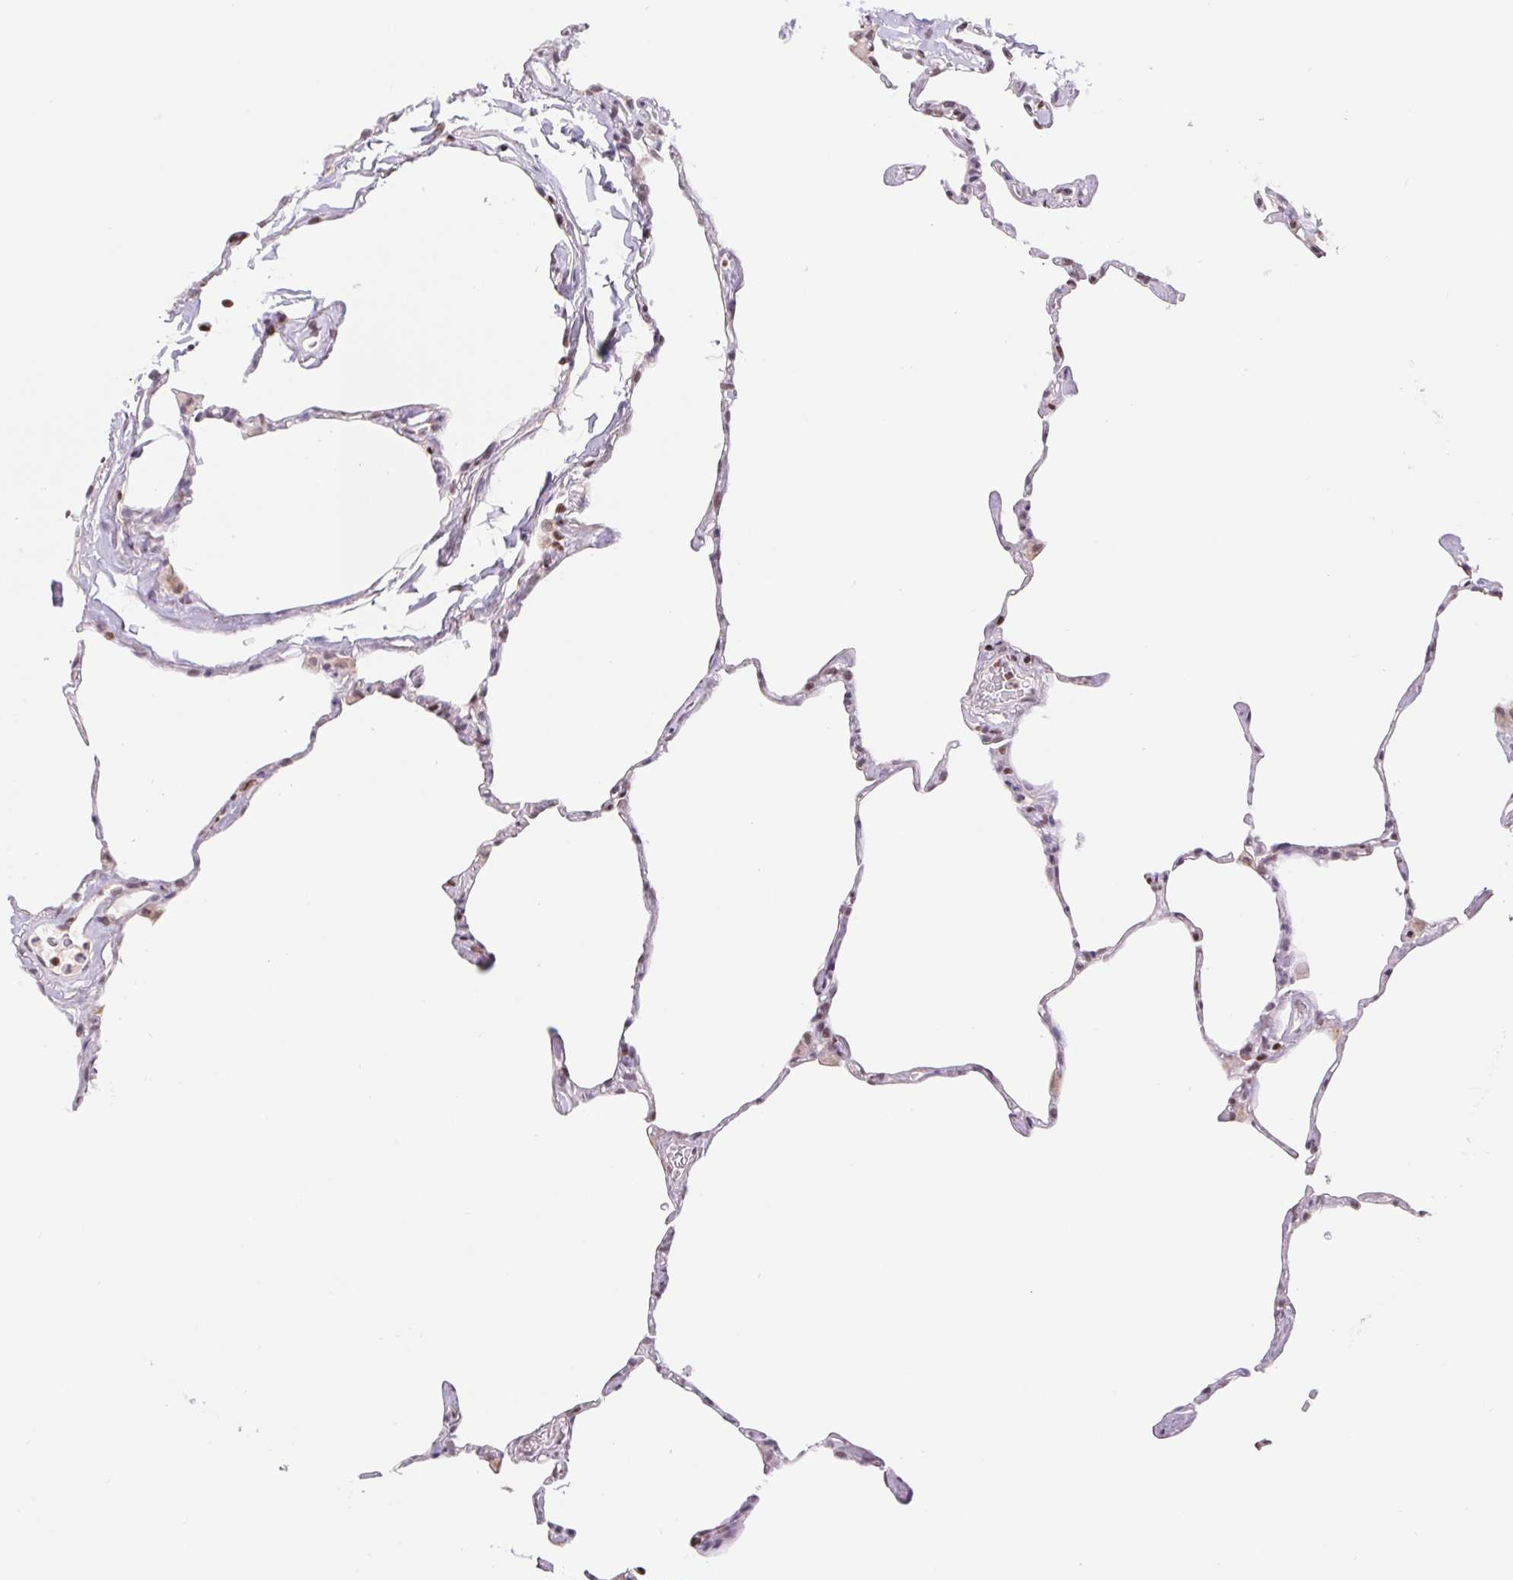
{"staining": {"intensity": "weak", "quantity": "25%-75%", "location": "nuclear"}, "tissue": "lung", "cell_type": "Alveolar cells", "image_type": "normal", "snomed": [{"axis": "morphology", "description": "Normal tissue, NOS"}, {"axis": "topography", "description": "Lung"}], "caption": "High-magnification brightfield microscopy of unremarkable lung stained with DAB (brown) and counterstained with hematoxylin (blue). alveolar cells exhibit weak nuclear positivity is identified in about25%-75% of cells.", "gene": "TRERF1", "patient": {"sex": "male", "age": 65}}